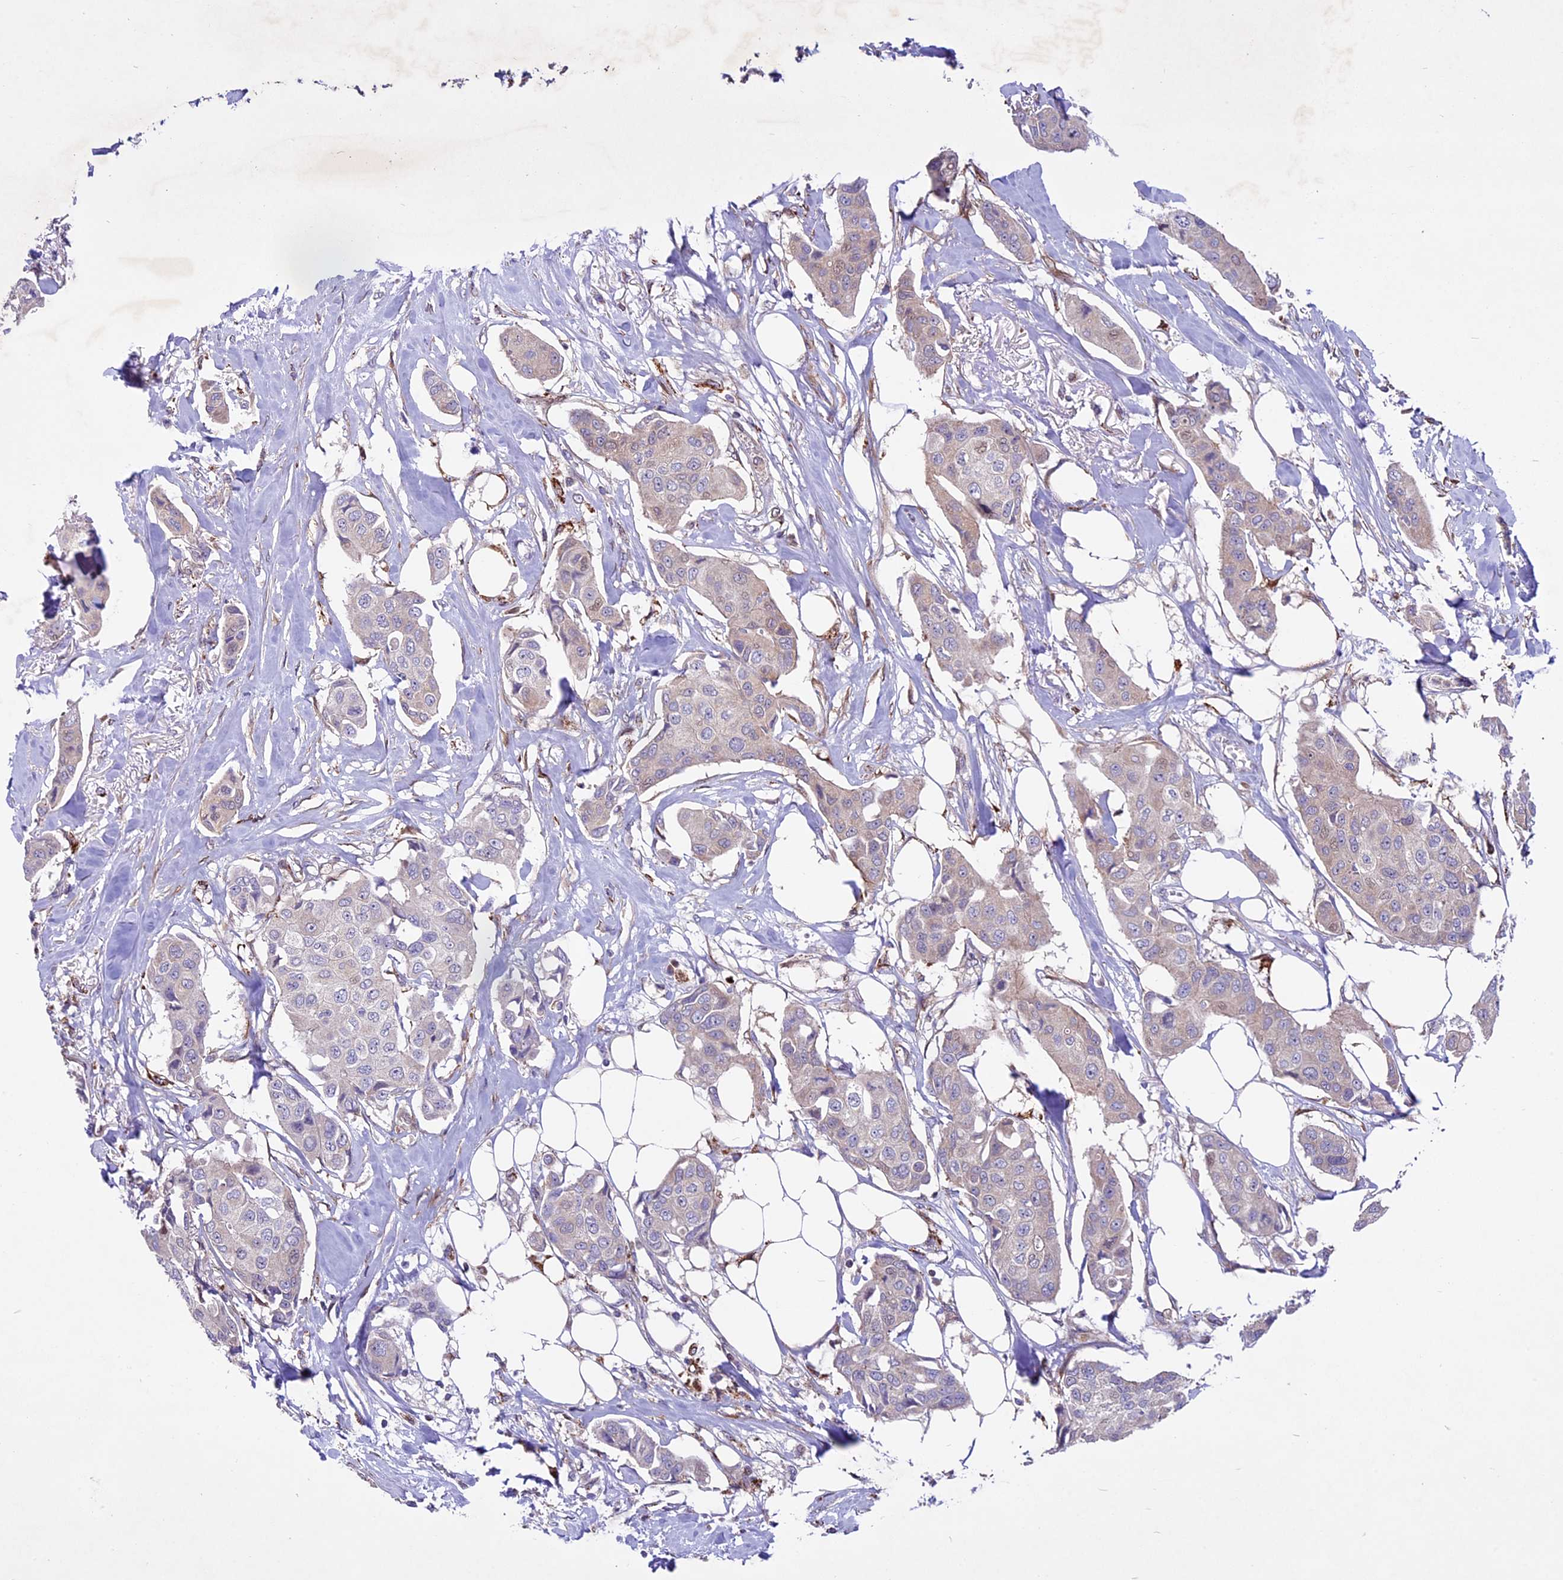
{"staining": {"intensity": "negative", "quantity": "none", "location": "none"}, "tissue": "breast cancer", "cell_type": "Tumor cells", "image_type": "cancer", "snomed": [{"axis": "morphology", "description": "Duct carcinoma"}, {"axis": "topography", "description": "Breast"}], "caption": "This is an IHC histopathology image of breast infiltrating ductal carcinoma. There is no expression in tumor cells.", "gene": "MIEF2", "patient": {"sex": "female", "age": 80}}